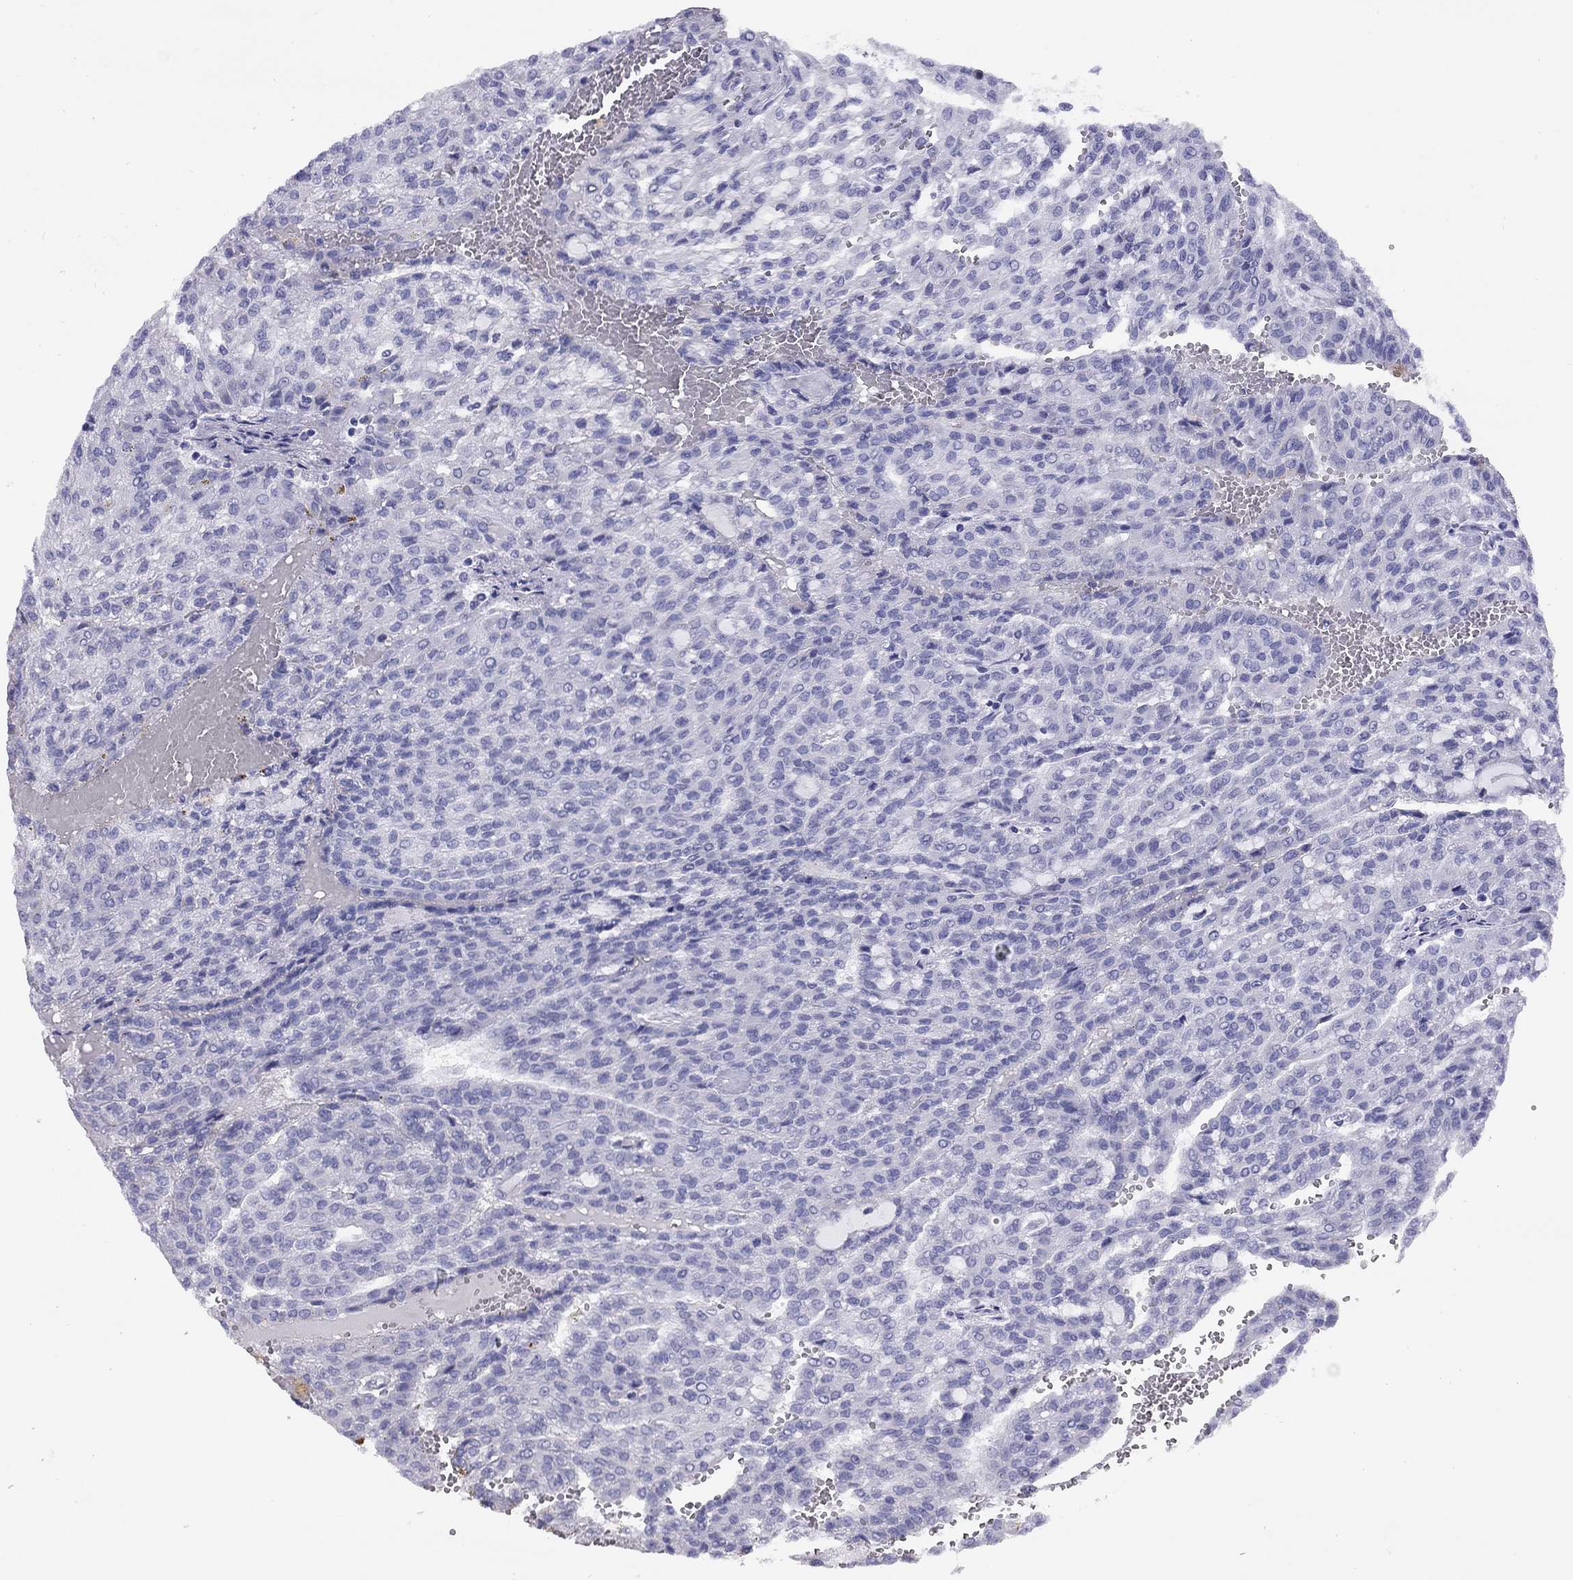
{"staining": {"intensity": "negative", "quantity": "none", "location": "none"}, "tissue": "renal cancer", "cell_type": "Tumor cells", "image_type": "cancer", "snomed": [{"axis": "morphology", "description": "Adenocarcinoma, NOS"}, {"axis": "topography", "description": "Kidney"}], "caption": "Immunohistochemistry (IHC) image of neoplastic tissue: human renal adenocarcinoma stained with DAB (3,3'-diaminobenzidine) shows no significant protein staining in tumor cells.", "gene": "LRIT2", "patient": {"sex": "male", "age": 63}}